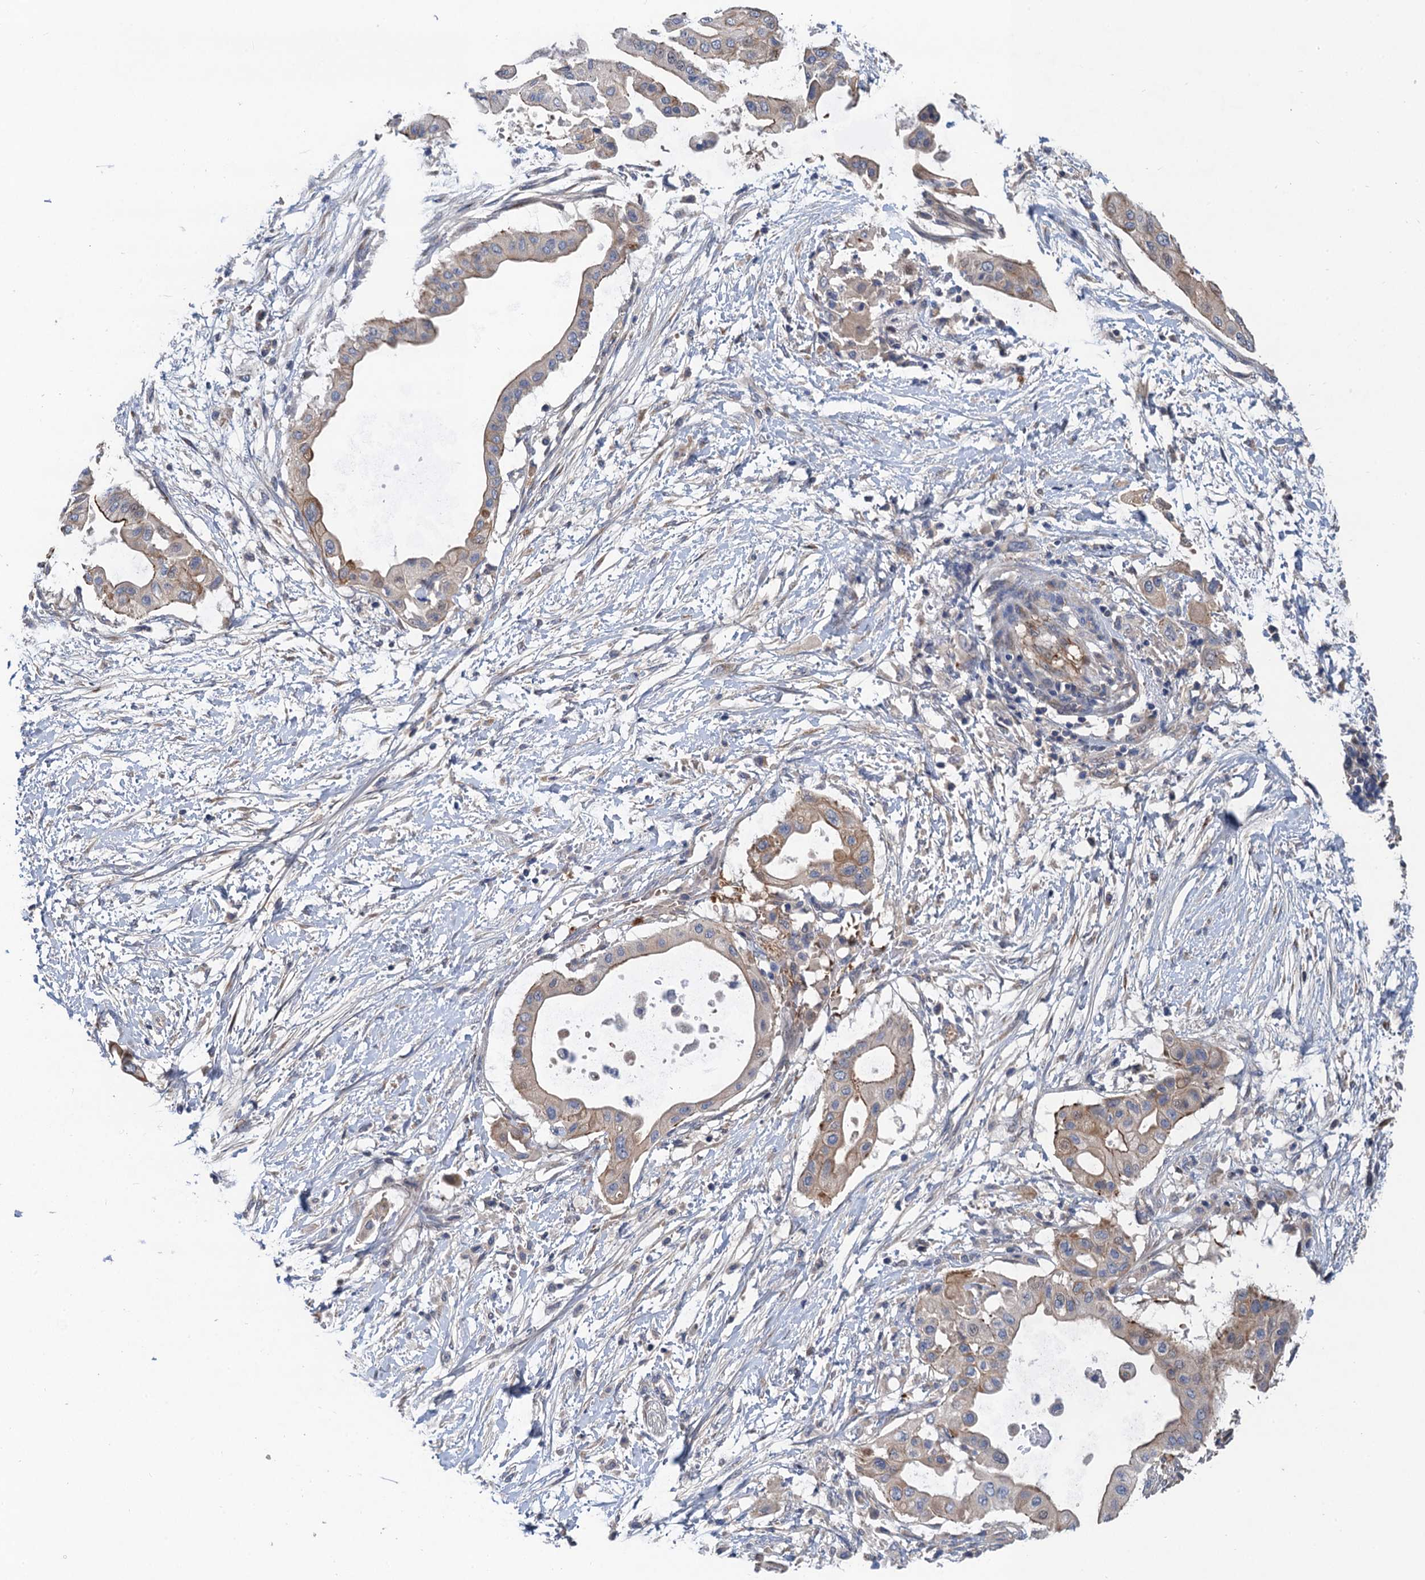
{"staining": {"intensity": "moderate", "quantity": "25%-75%", "location": "cytoplasmic/membranous"}, "tissue": "pancreatic cancer", "cell_type": "Tumor cells", "image_type": "cancer", "snomed": [{"axis": "morphology", "description": "Adenocarcinoma, NOS"}, {"axis": "topography", "description": "Pancreas"}], "caption": "Immunohistochemical staining of human pancreatic adenocarcinoma demonstrates medium levels of moderate cytoplasmic/membranous expression in about 25%-75% of tumor cells. (IHC, brightfield microscopy, high magnification).", "gene": "TRAF7", "patient": {"sex": "male", "age": 68}}